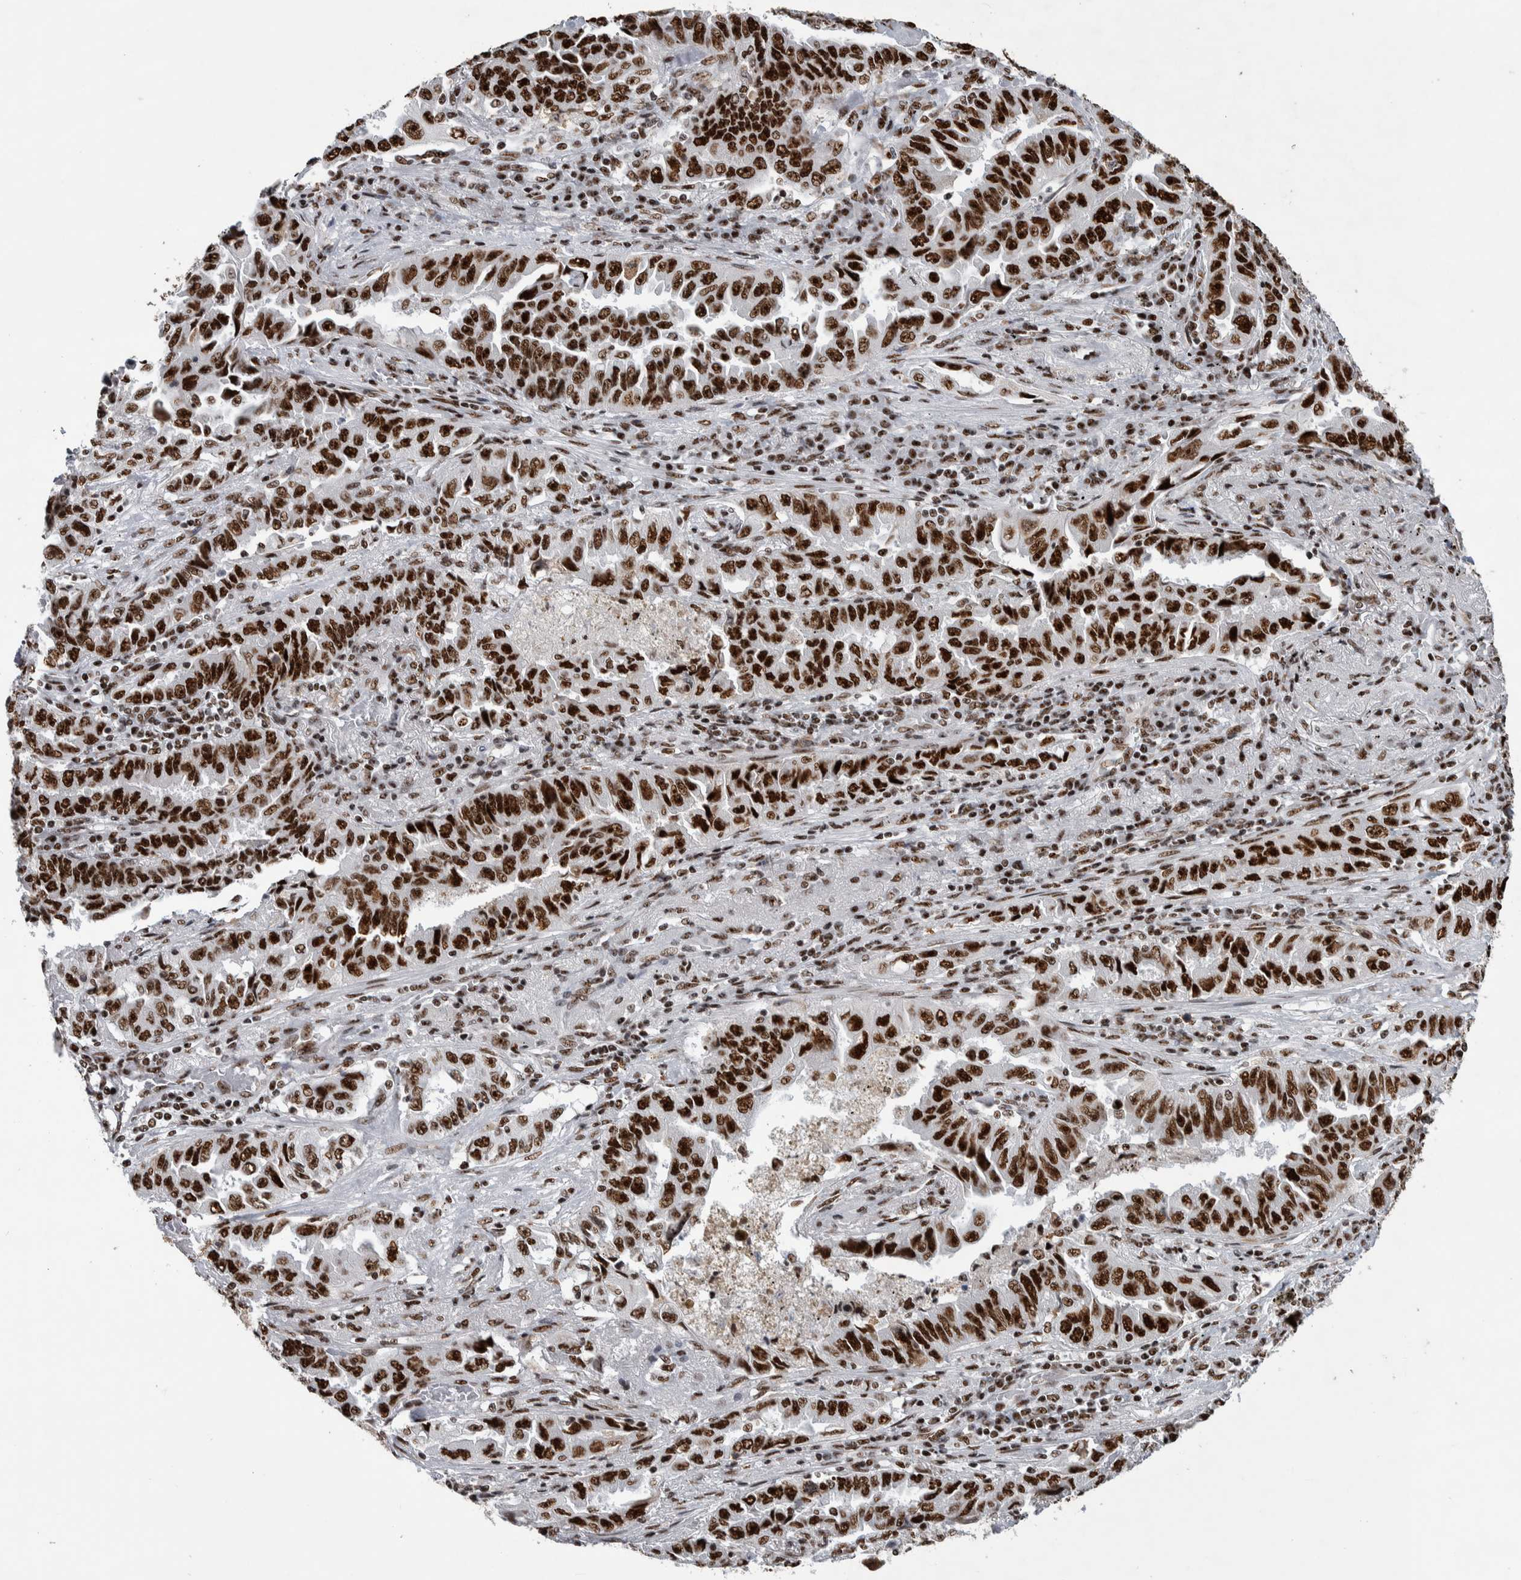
{"staining": {"intensity": "strong", "quantity": ">75%", "location": "nuclear"}, "tissue": "lung cancer", "cell_type": "Tumor cells", "image_type": "cancer", "snomed": [{"axis": "morphology", "description": "Adenocarcinoma, NOS"}, {"axis": "topography", "description": "Lung"}], "caption": "Immunohistochemical staining of human lung adenocarcinoma displays high levels of strong nuclear expression in approximately >75% of tumor cells. (DAB (3,3'-diaminobenzidine) = brown stain, brightfield microscopy at high magnification).", "gene": "NCL", "patient": {"sex": "female", "age": 51}}